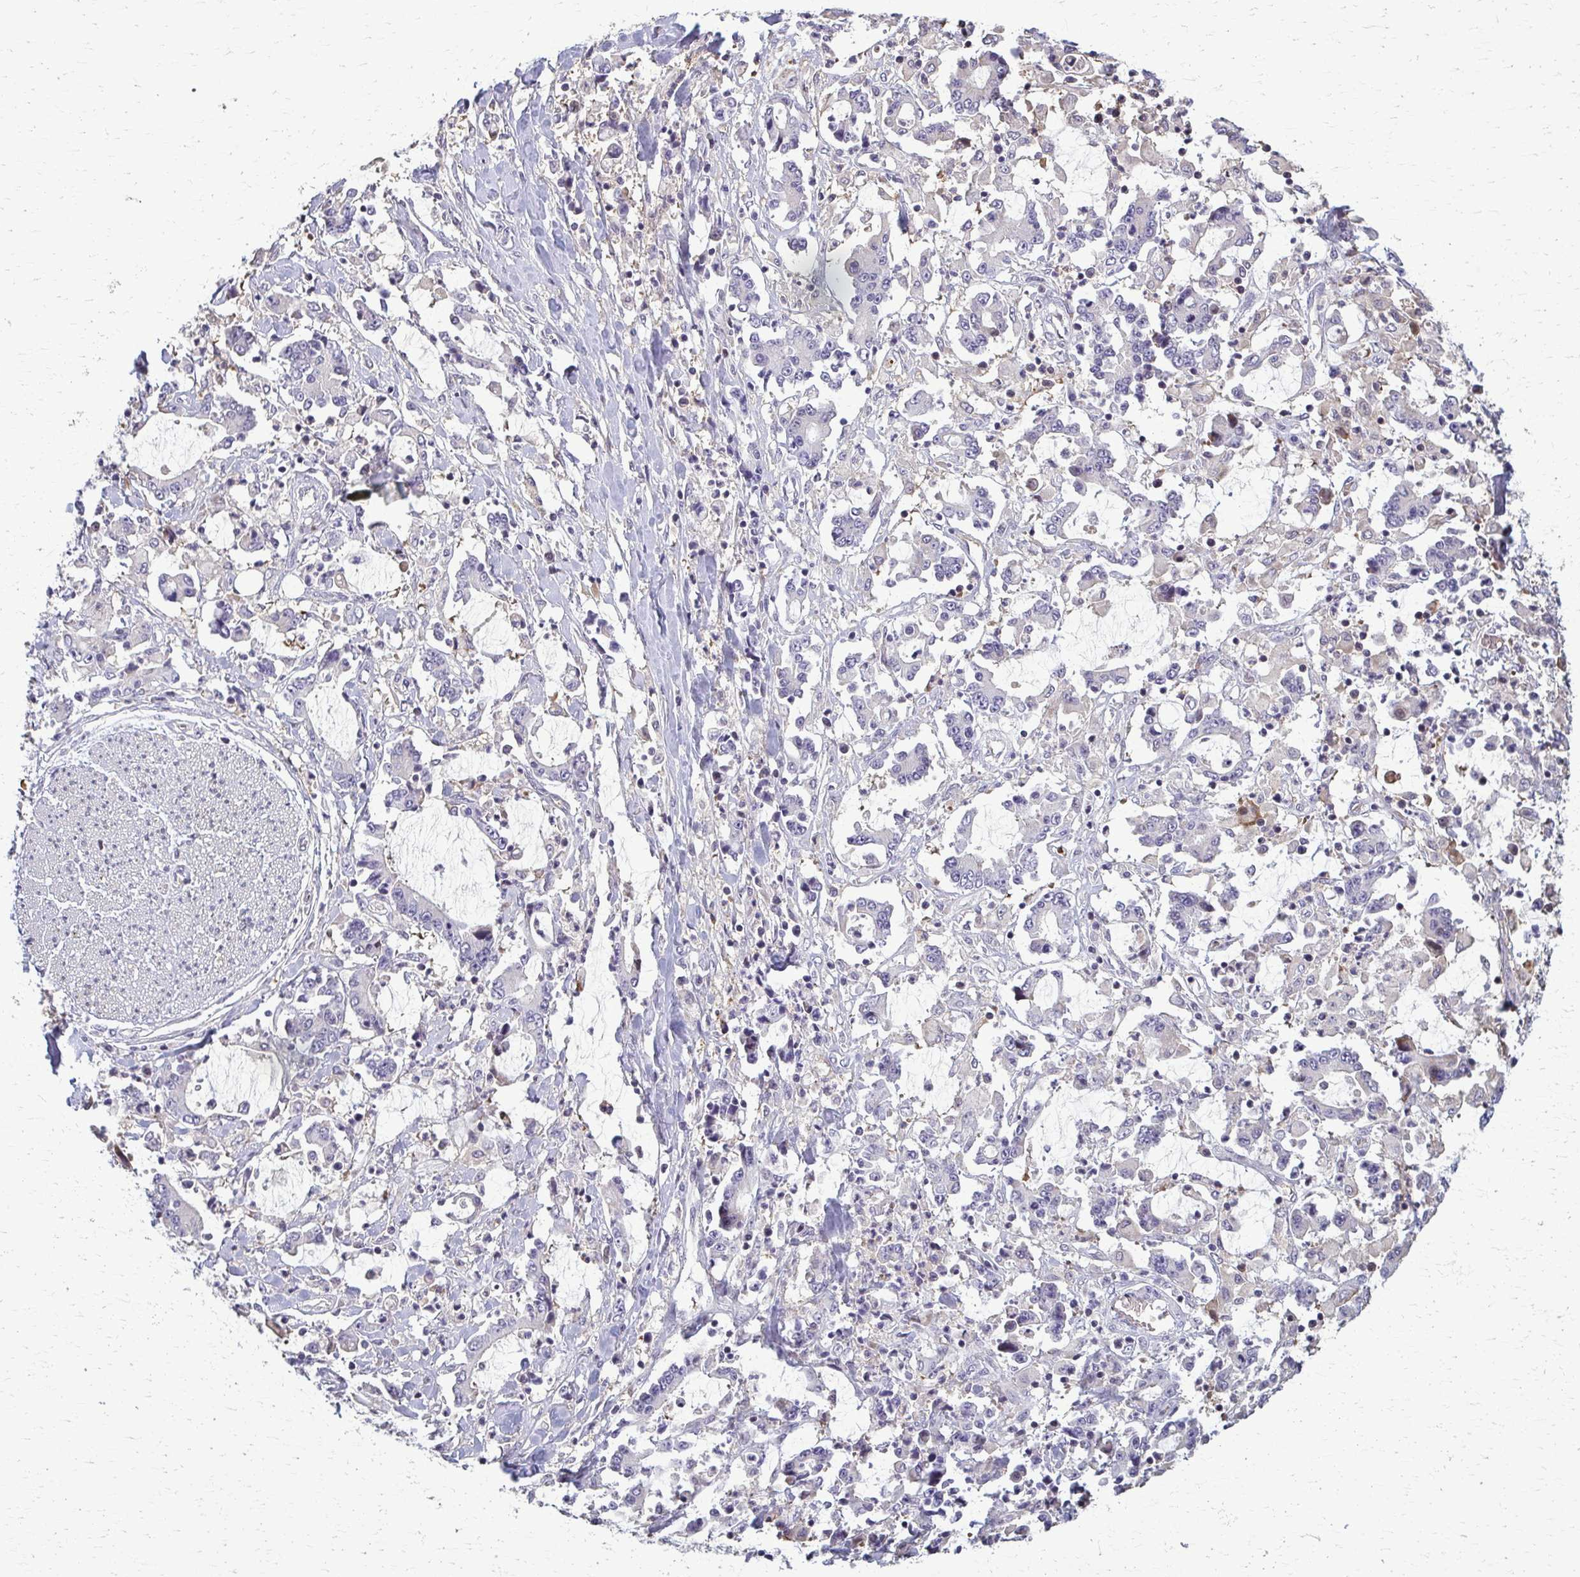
{"staining": {"intensity": "negative", "quantity": "none", "location": "none"}, "tissue": "stomach cancer", "cell_type": "Tumor cells", "image_type": "cancer", "snomed": [{"axis": "morphology", "description": "Adenocarcinoma, NOS"}, {"axis": "topography", "description": "Stomach, upper"}], "caption": "Tumor cells show no significant staining in stomach adenocarcinoma.", "gene": "ZNF34", "patient": {"sex": "male", "age": 68}}